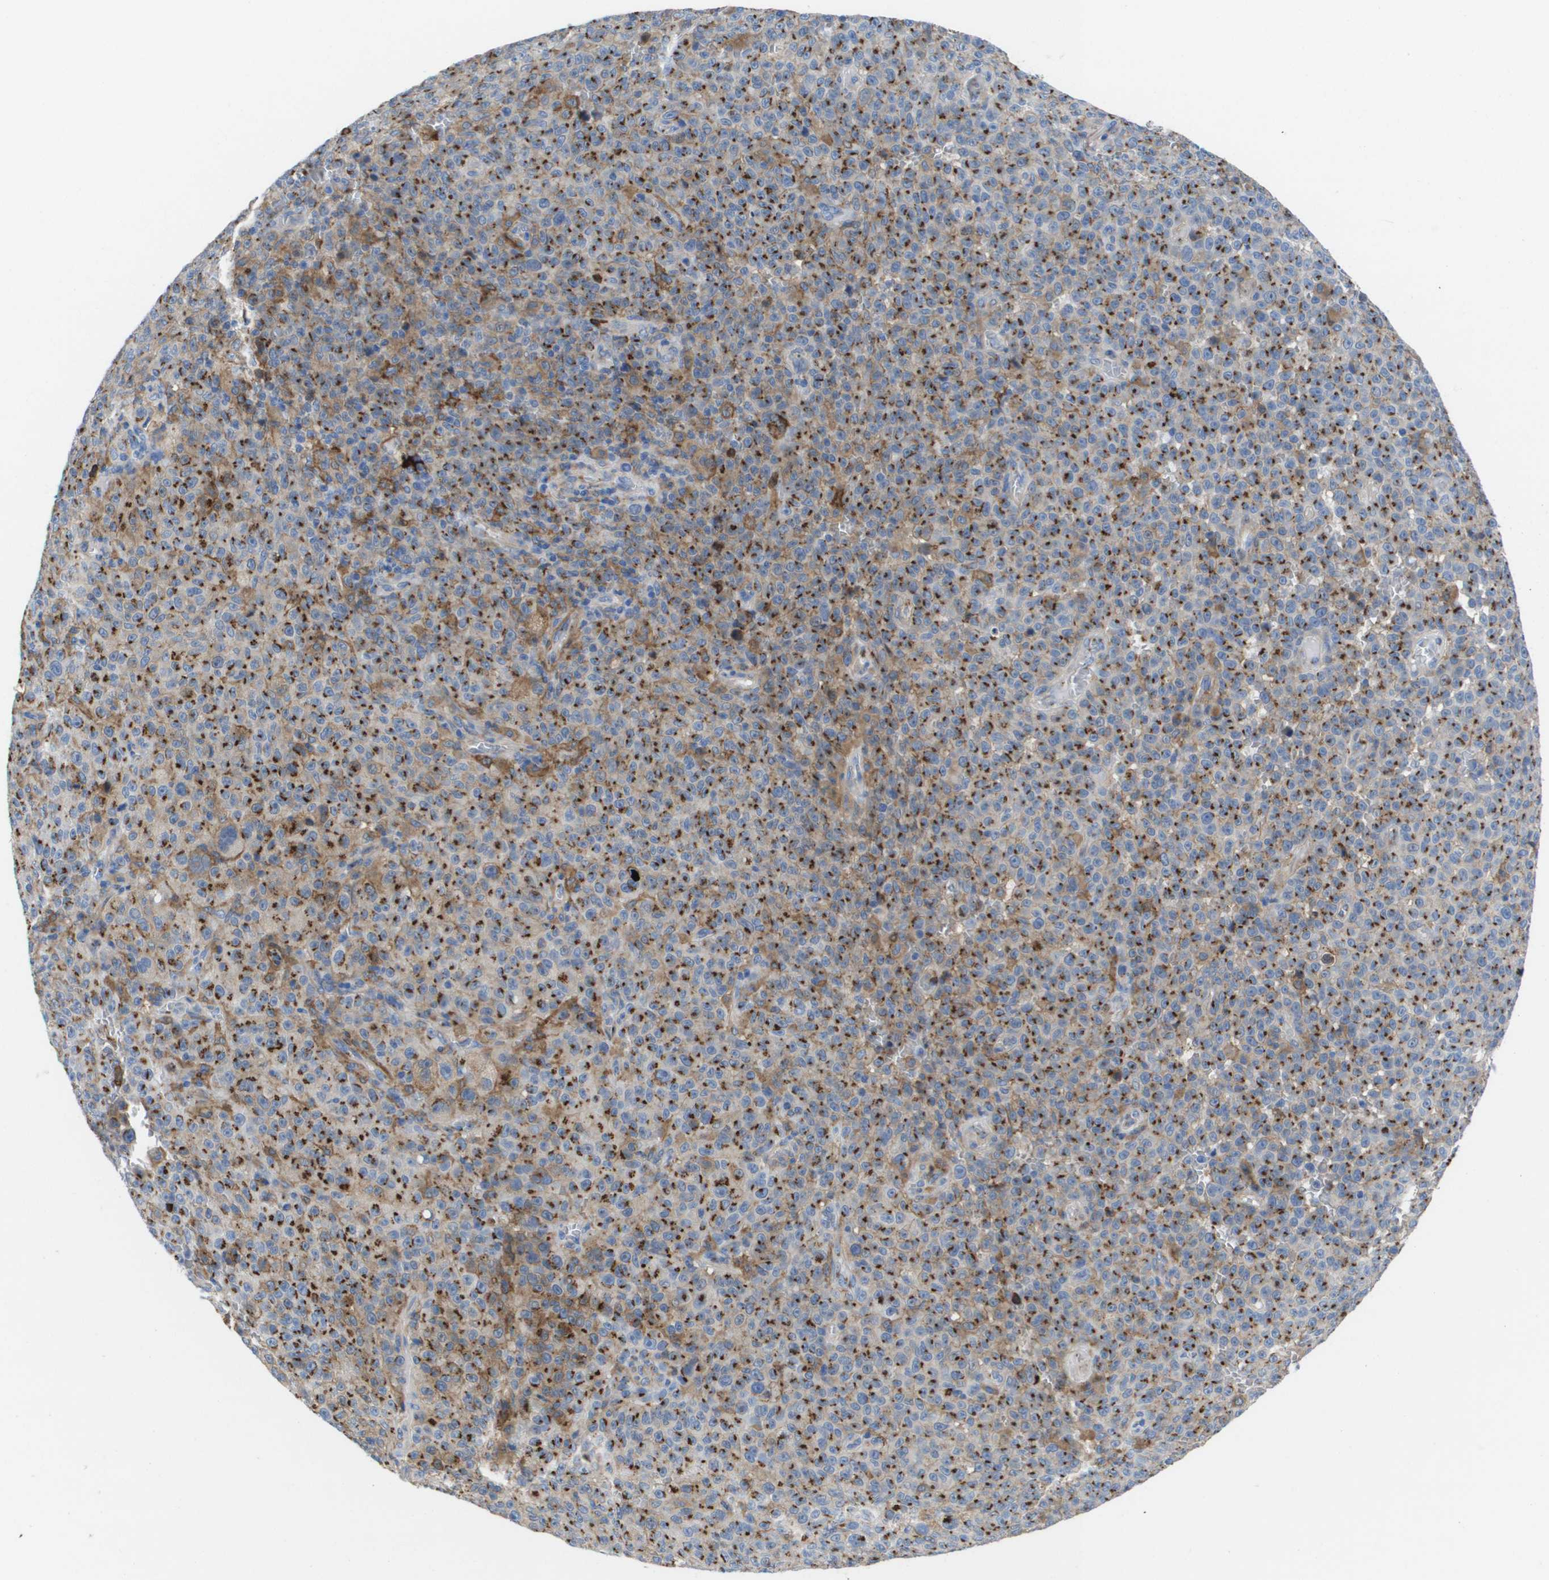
{"staining": {"intensity": "moderate", "quantity": ">75%", "location": "cytoplasmic/membranous"}, "tissue": "melanoma", "cell_type": "Tumor cells", "image_type": "cancer", "snomed": [{"axis": "morphology", "description": "Malignant melanoma, NOS"}, {"axis": "topography", "description": "Skin"}], "caption": "The photomicrograph exhibits immunohistochemical staining of malignant melanoma. There is moderate cytoplasmic/membranous staining is identified in approximately >75% of tumor cells. The staining was performed using DAB (3,3'-diaminobenzidine), with brown indicating positive protein expression. Nuclei are stained blue with hematoxylin.", "gene": "SLC37A2", "patient": {"sex": "female", "age": 82}}